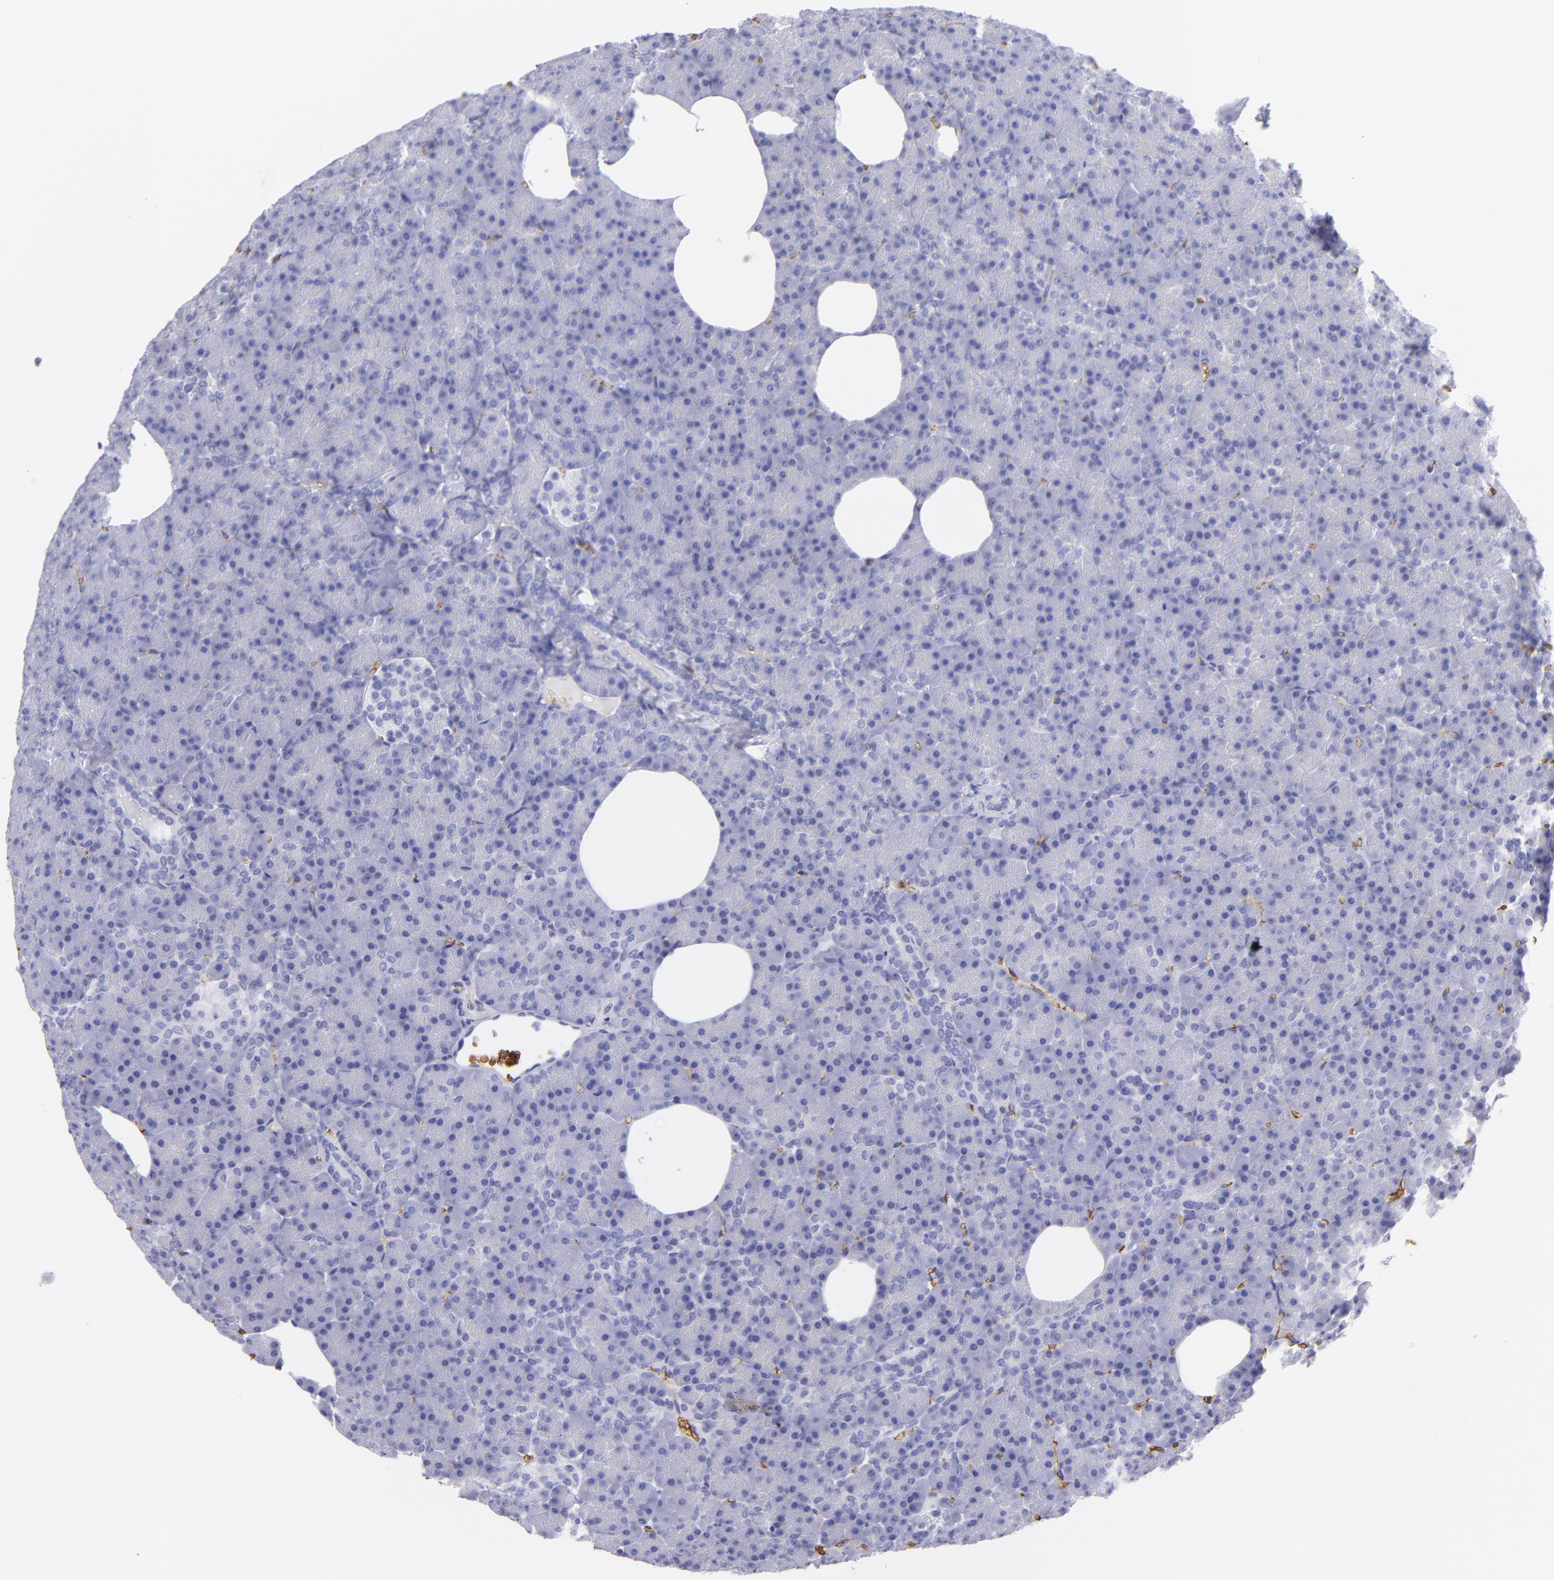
{"staining": {"intensity": "negative", "quantity": "none", "location": "none"}, "tissue": "pancreas", "cell_type": "Exocrine glandular cells", "image_type": "normal", "snomed": [{"axis": "morphology", "description": "Normal tissue, NOS"}, {"axis": "topography", "description": "Pancreas"}], "caption": "IHC photomicrograph of benign human pancreas stained for a protein (brown), which exhibits no expression in exocrine glandular cells. (Immunohistochemistry (ihc), brightfield microscopy, high magnification).", "gene": "GYPA", "patient": {"sex": "female", "age": 35}}